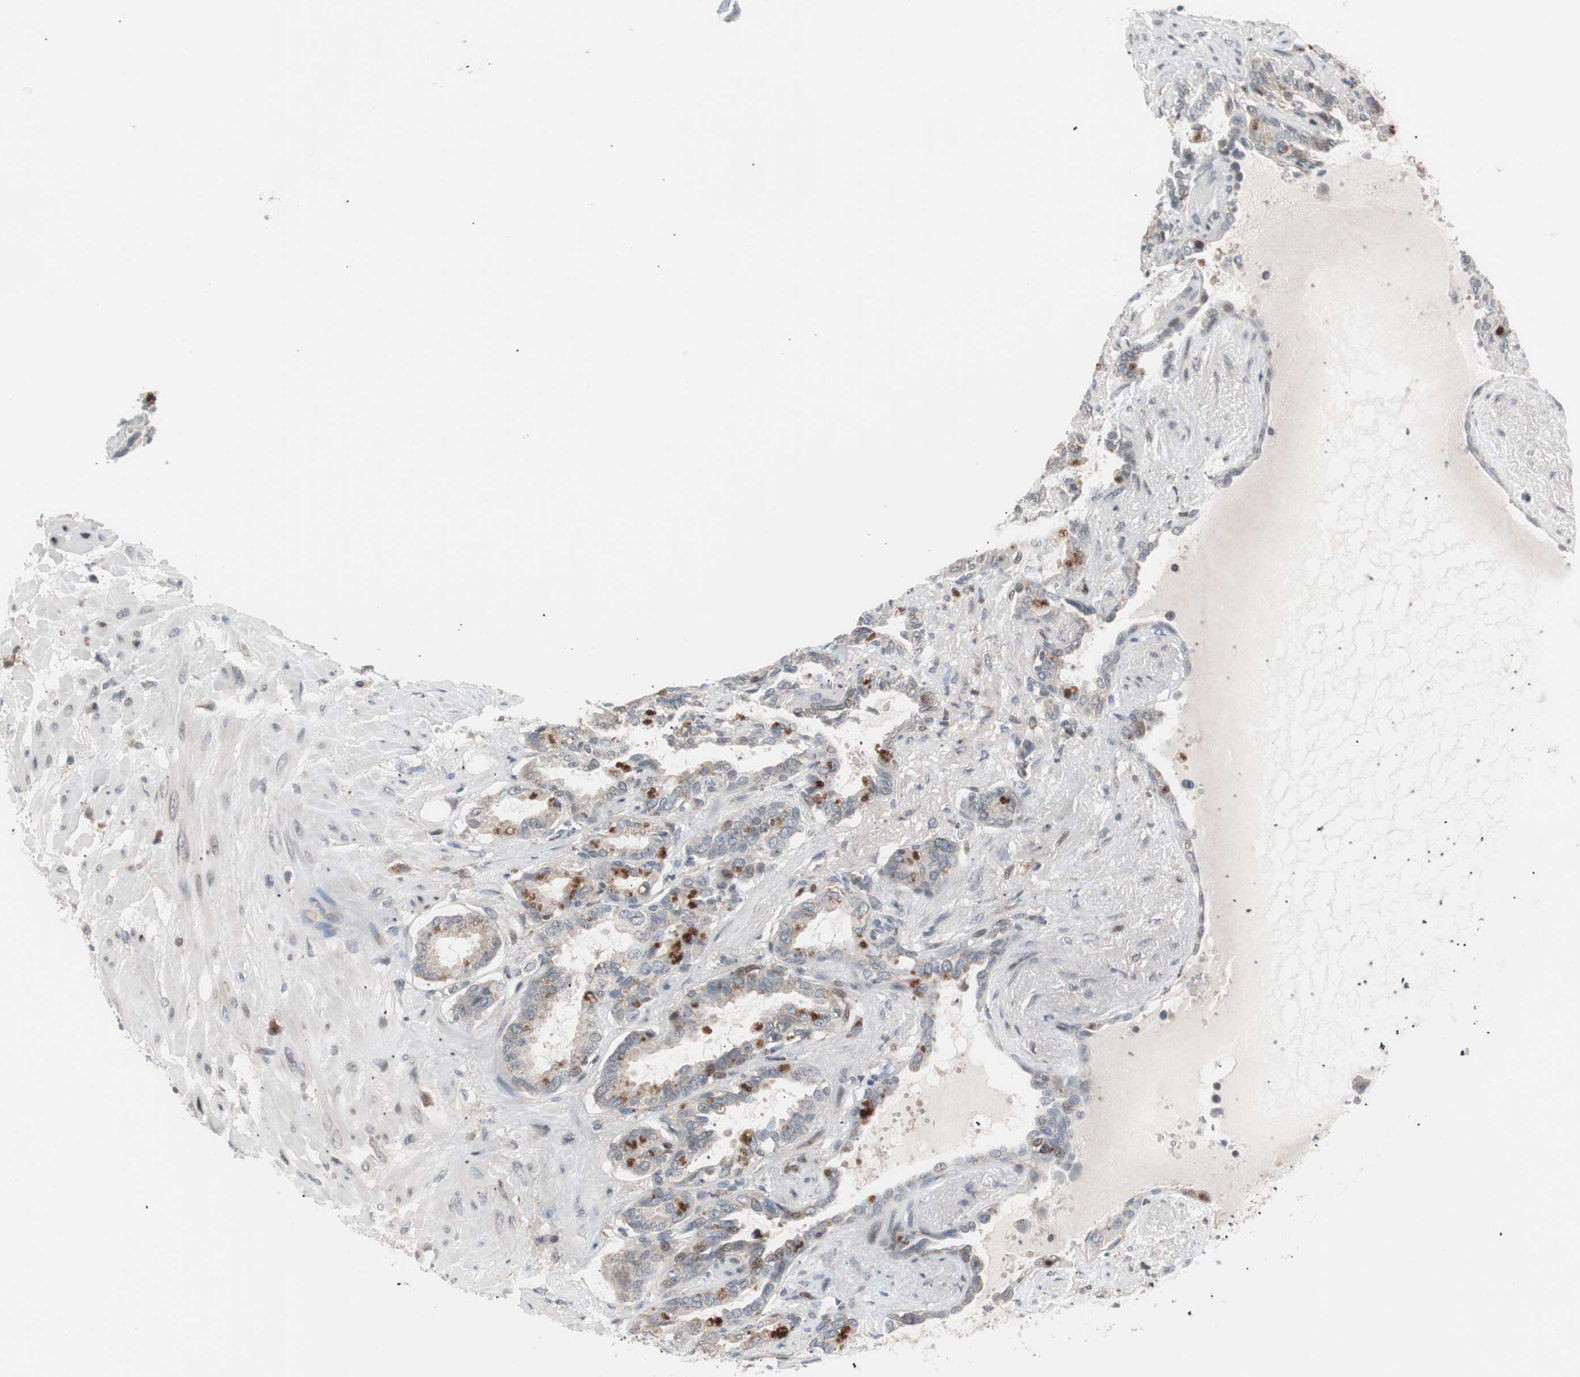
{"staining": {"intensity": "moderate", "quantity": "<25%", "location": "cytoplasmic/membranous"}, "tissue": "seminal vesicle", "cell_type": "Glandular cells", "image_type": "normal", "snomed": [{"axis": "morphology", "description": "Normal tissue, NOS"}, {"axis": "topography", "description": "Seminal veicle"}], "caption": "A low amount of moderate cytoplasmic/membranous positivity is identified in about <25% of glandular cells in unremarkable seminal vesicle. (DAB IHC, brown staining for protein, blue staining for nuclei).", "gene": "POLH", "patient": {"sex": "male", "age": 61}}